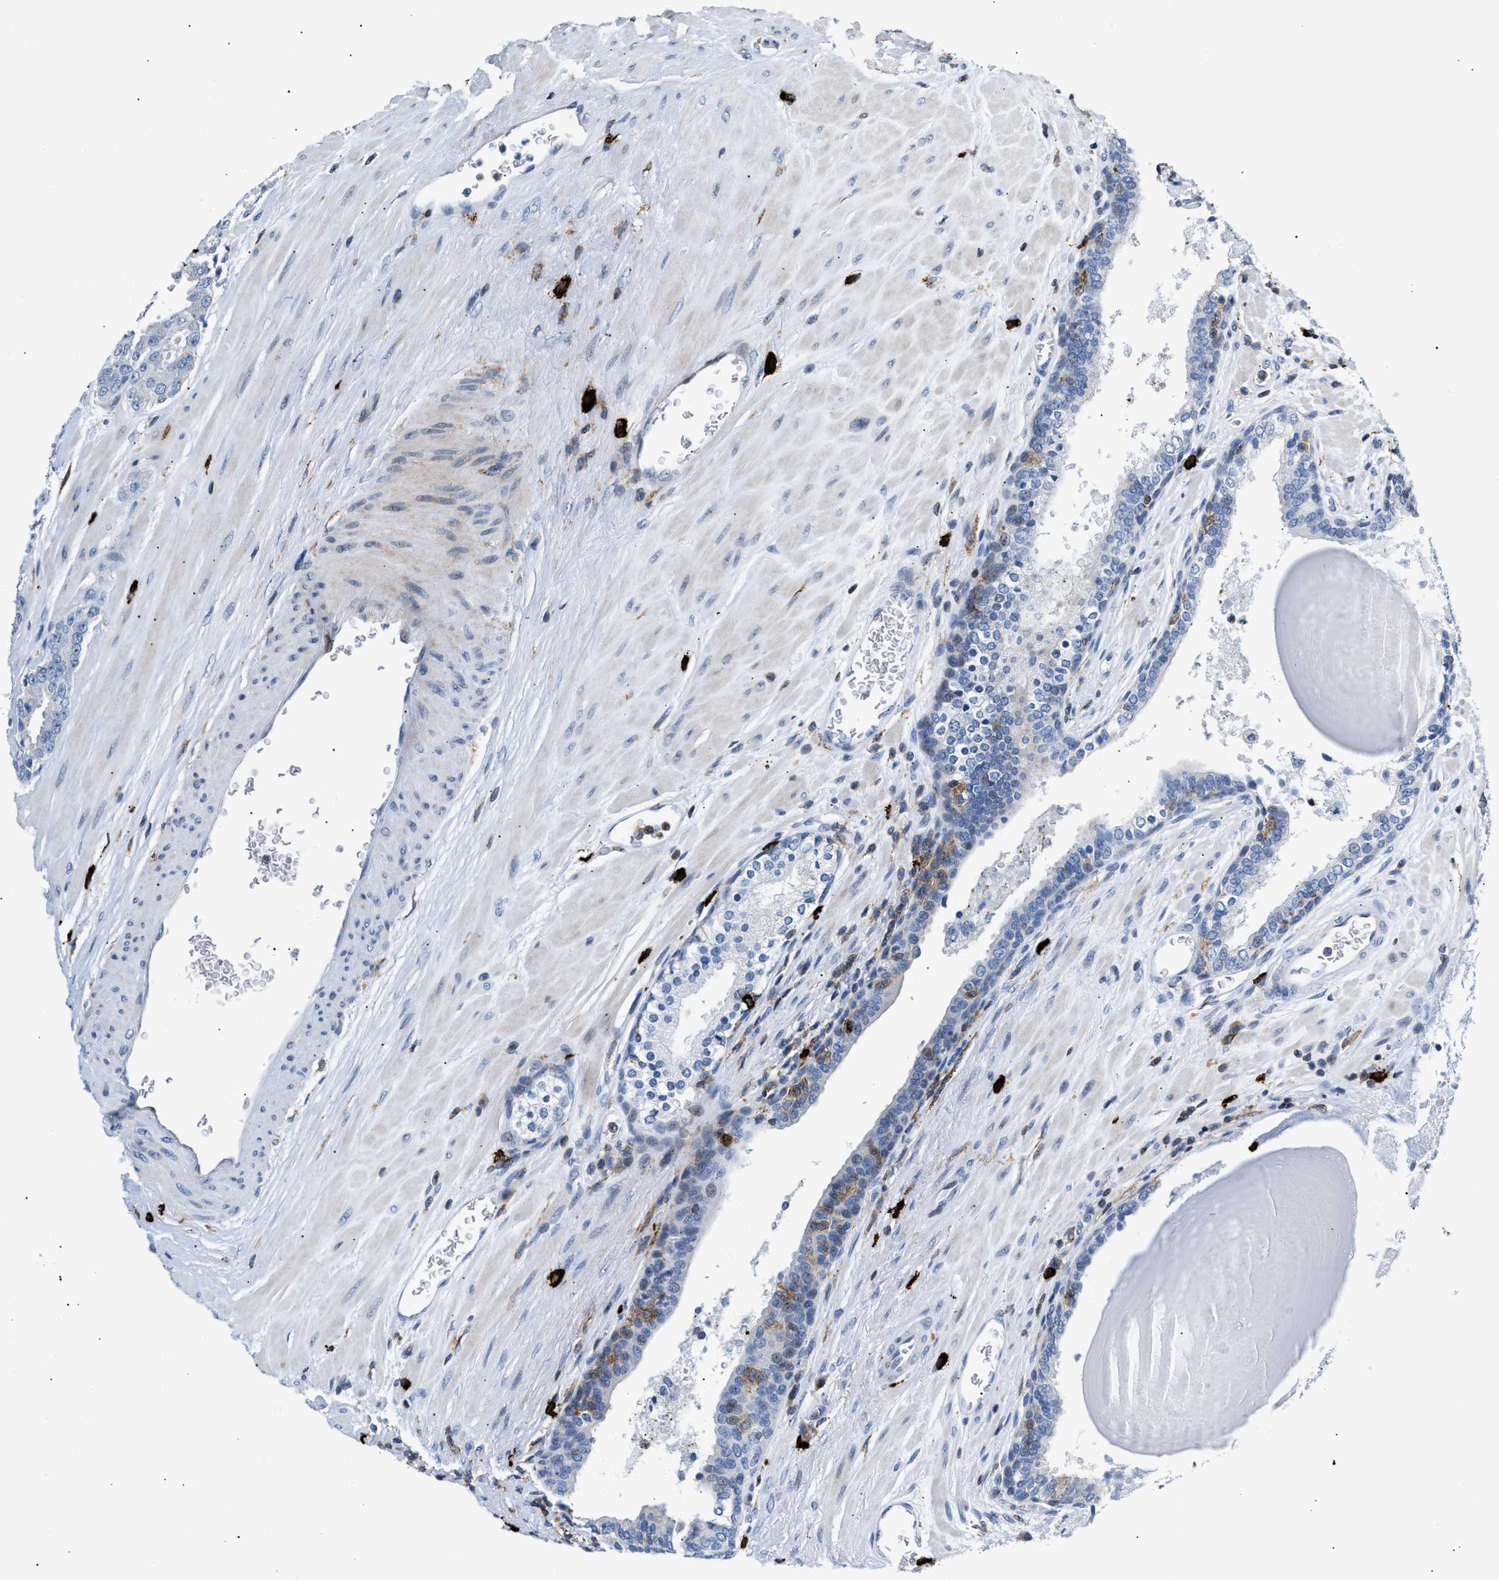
{"staining": {"intensity": "negative", "quantity": "none", "location": "none"}, "tissue": "prostate cancer", "cell_type": "Tumor cells", "image_type": "cancer", "snomed": [{"axis": "morphology", "description": "Adenocarcinoma, High grade"}, {"axis": "topography", "description": "Prostate"}], "caption": "IHC image of neoplastic tissue: prostate cancer stained with DAB reveals no significant protein positivity in tumor cells. The staining was performed using DAB (3,3'-diaminobenzidine) to visualize the protein expression in brown, while the nuclei were stained in blue with hematoxylin (Magnification: 20x).", "gene": "ATP9A", "patient": {"sex": "male", "age": 60}}